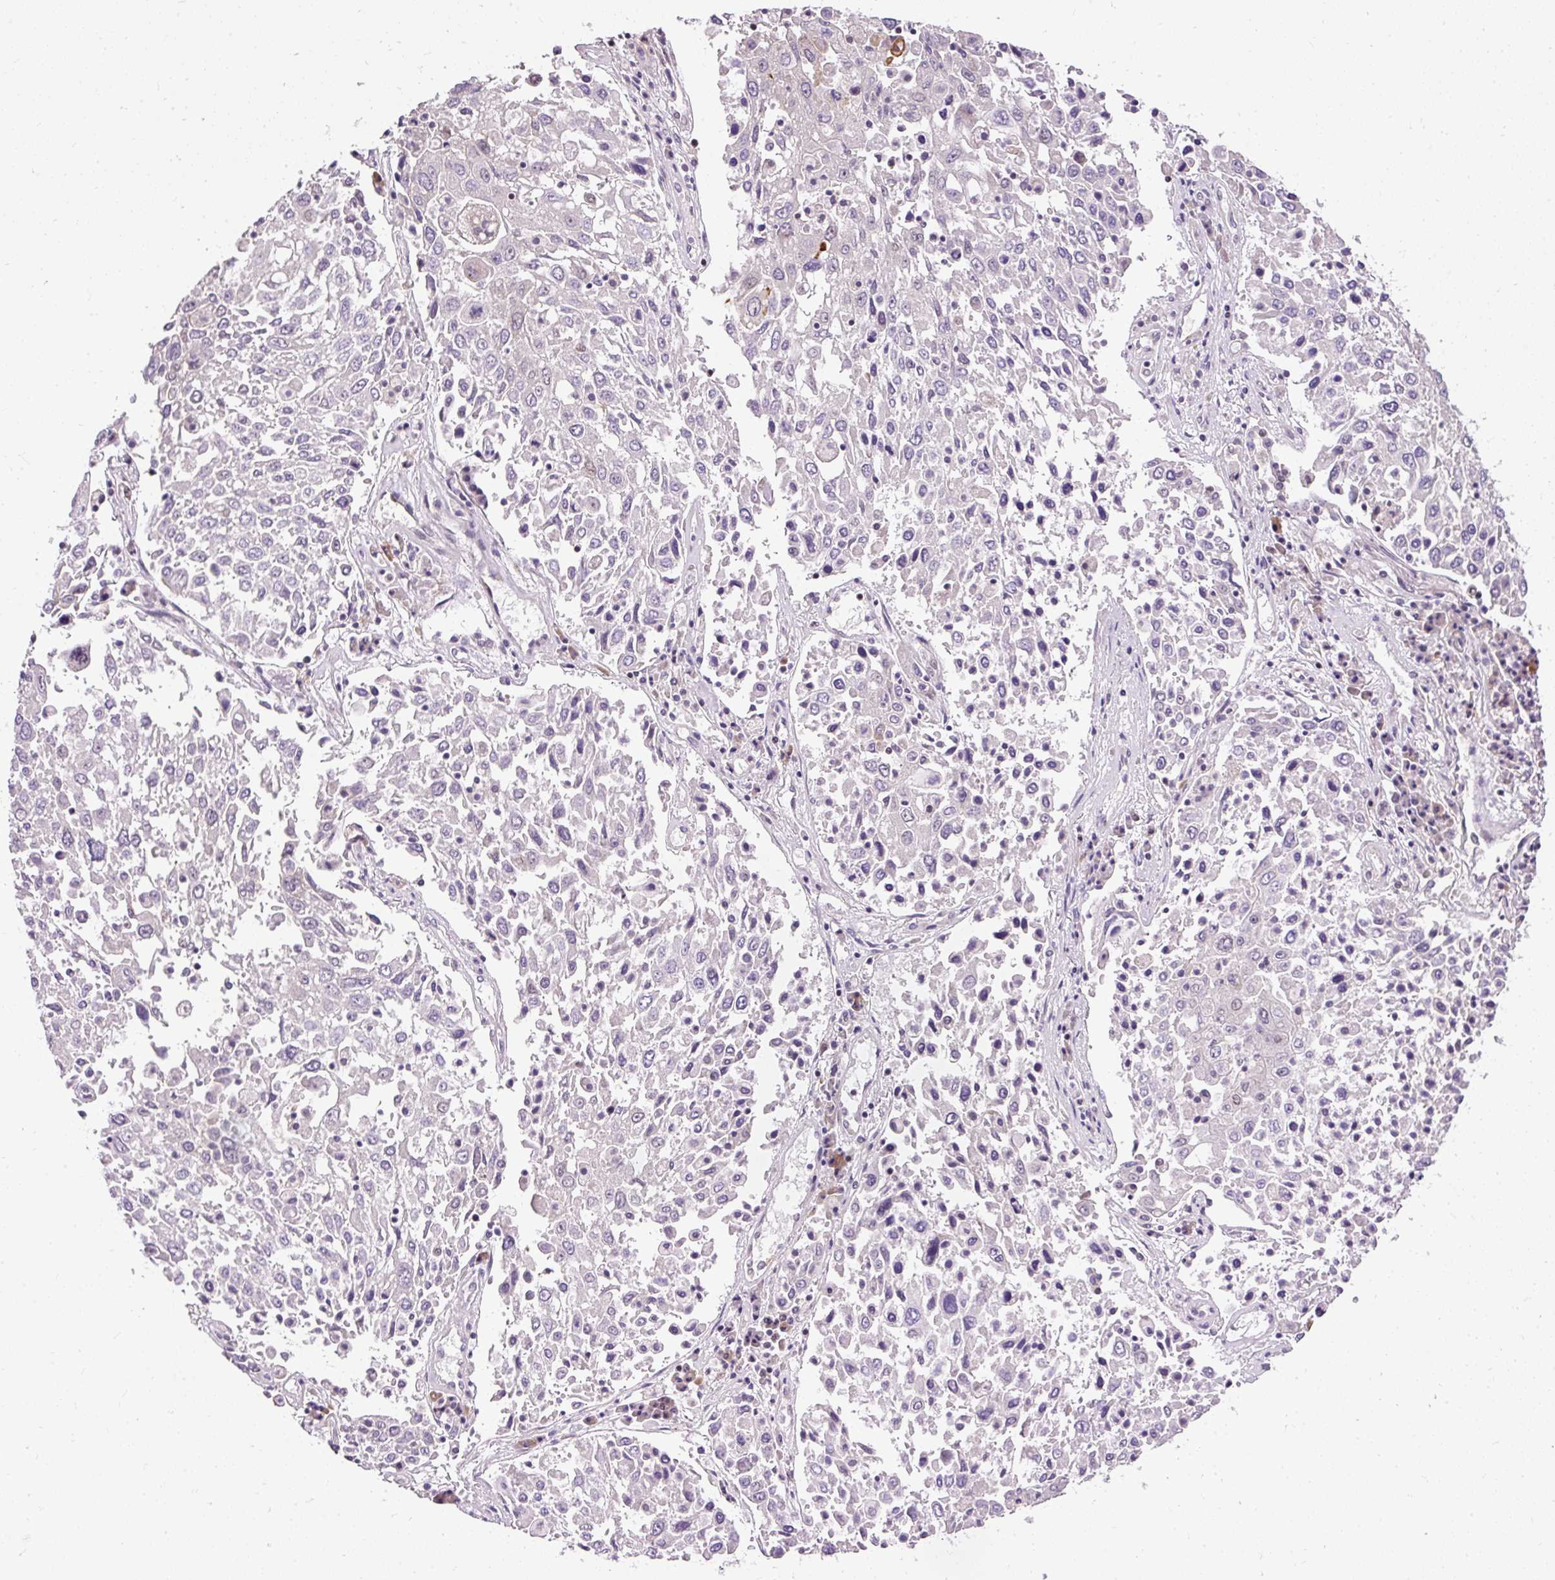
{"staining": {"intensity": "moderate", "quantity": "<25%", "location": "nuclear"}, "tissue": "lung cancer", "cell_type": "Tumor cells", "image_type": "cancer", "snomed": [{"axis": "morphology", "description": "Squamous cell carcinoma, NOS"}, {"axis": "topography", "description": "Lung"}], "caption": "The photomicrograph exhibits staining of lung squamous cell carcinoma, revealing moderate nuclear protein expression (brown color) within tumor cells.", "gene": "ARHGEF18", "patient": {"sex": "male", "age": 65}}